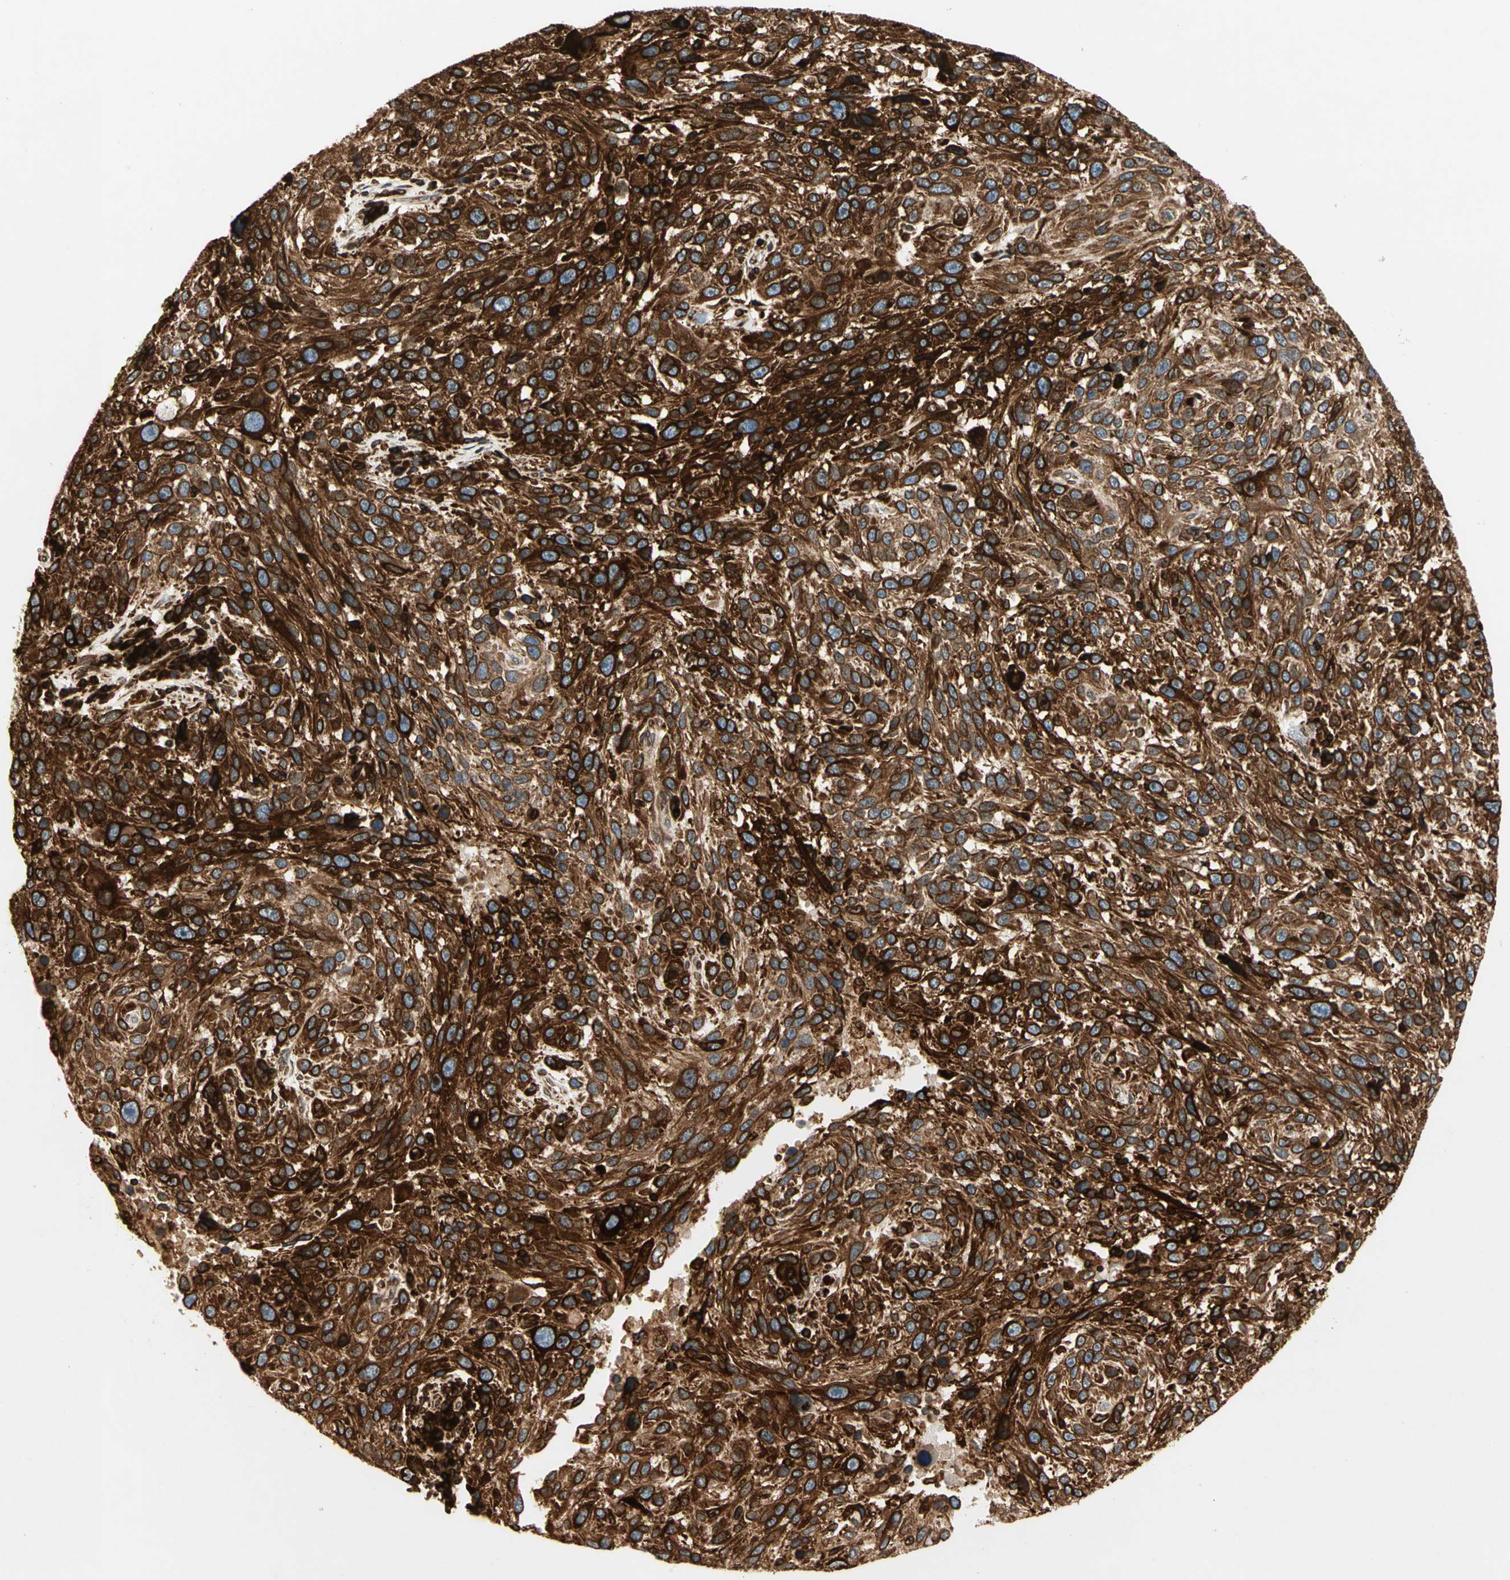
{"staining": {"intensity": "strong", "quantity": ">75%", "location": "cytoplasmic/membranous"}, "tissue": "melanoma", "cell_type": "Tumor cells", "image_type": "cancer", "snomed": [{"axis": "morphology", "description": "Malignant melanoma, NOS"}, {"axis": "topography", "description": "Skin"}], "caption": "Protein staining exhibits strong cytoplasmic/membranous expression in about >75% of tumor cells in melanoma. The staining was performed using DAB to visualize the protein expression in brown, while the nuclei were stained in blue with hematoxylin (Magnification: 20x).", "gene": "TAPBP", "patient": {"sex": "male", "age": 53}}